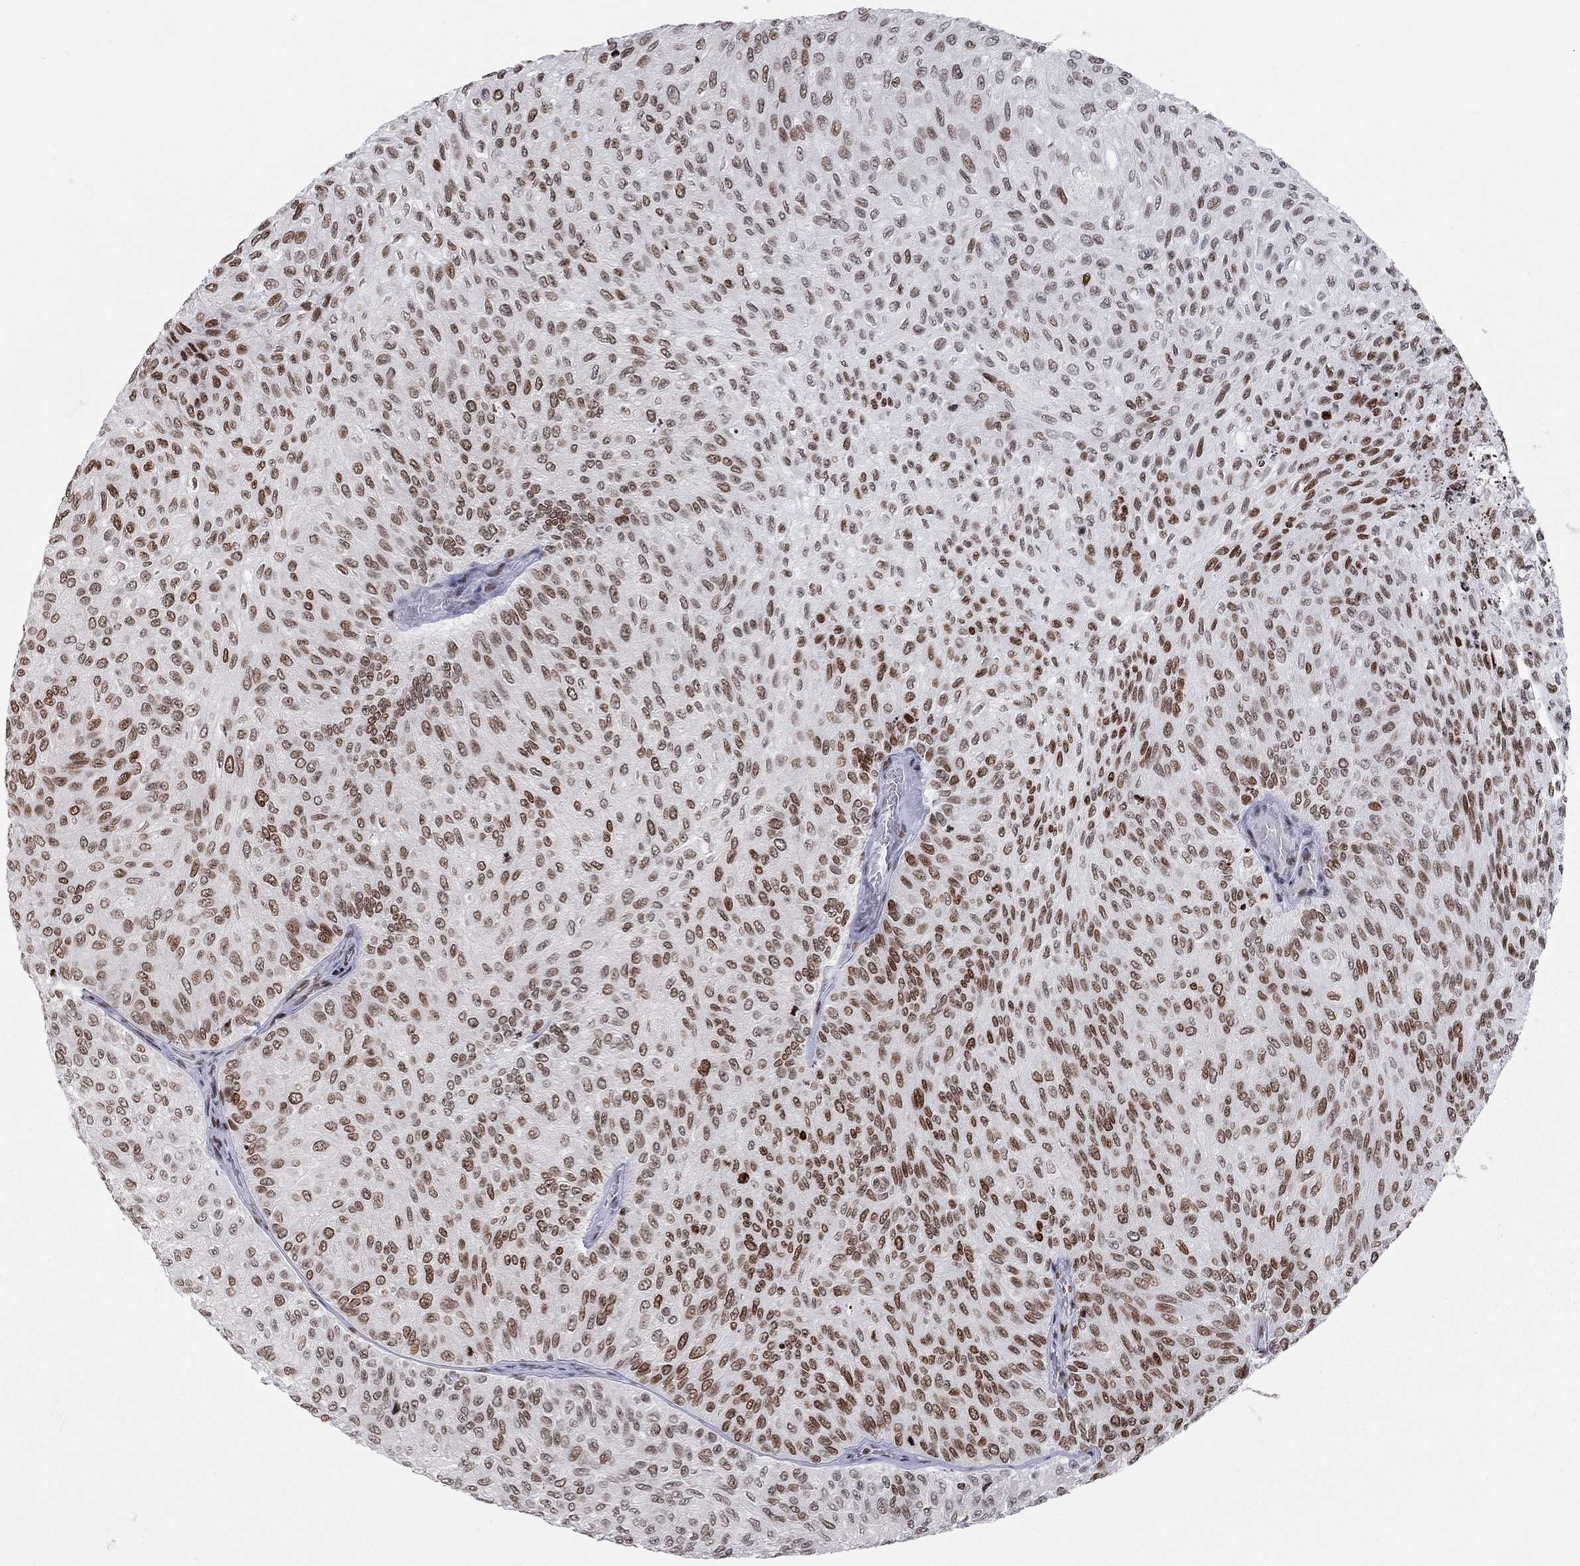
{"staining": {"intensity": "moderate", "quantity": "25%-75%", "location": "nuclear"}, "tissue": "urothelial cancer", "cell_type": "Tumor cells", "image_type": "cancer", "snomed": [{"axis": "morphology", "description": "Urothelial carcinoma, Low grade"}, {"axis": "topography", "description": "Urinary bladder"}], "caption": "Immunohistochemical staining of low-grade urothelial carcinoma reveals moderate nuclear protein expression in about 25%-75% of tumor cells.", "gene": "H2AX", "patient": {"sex": "male", "age": 78}}